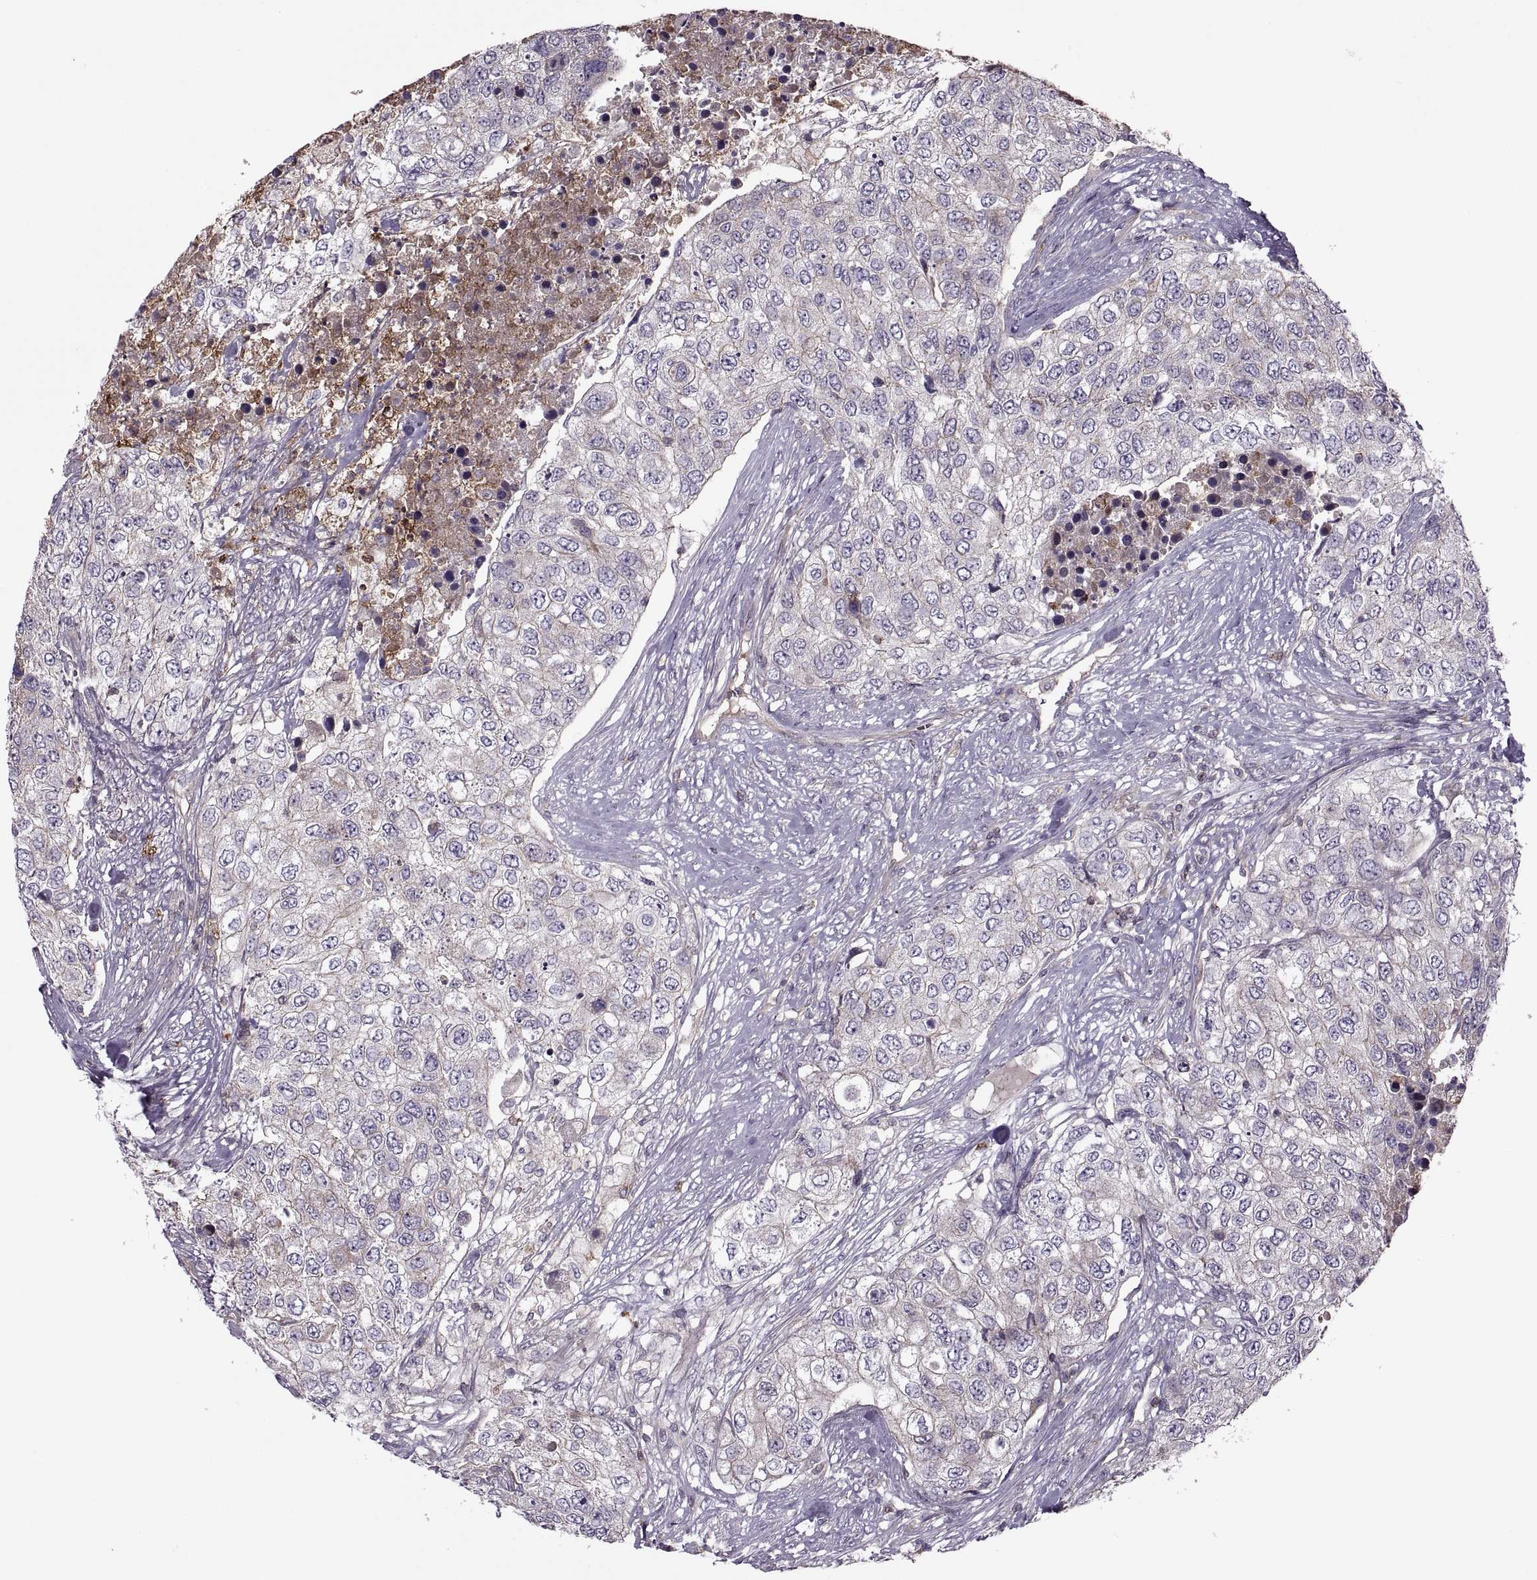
{"staining": {"intensity": "weak", "quantity": "25%-75%", "location": "cytoplasmic/membranous"}, "tissue": "urothelial cancer", "cell_type": "Tumor cells", "image_type": "cancer", "snomed": [{"axis": "morphology", "description": "Urothelial carcinoma, High grade"}, {"axis": "topography", "description": "Urinary bladder"}], "caption": "Immunohistochemical staining of human urothelial cancer demonstrates low levels of weak cytoplasmic/membranous protein positivity in about 25%-75% of tumor cells. The staining was performed using DAB to visualize the protein expression in brown, while the nuclei were stained in blue with hematoxylin (Magnification: 20x).", "gene": "SLC2A3", "patient": {"sex": "female", "age": 78}}